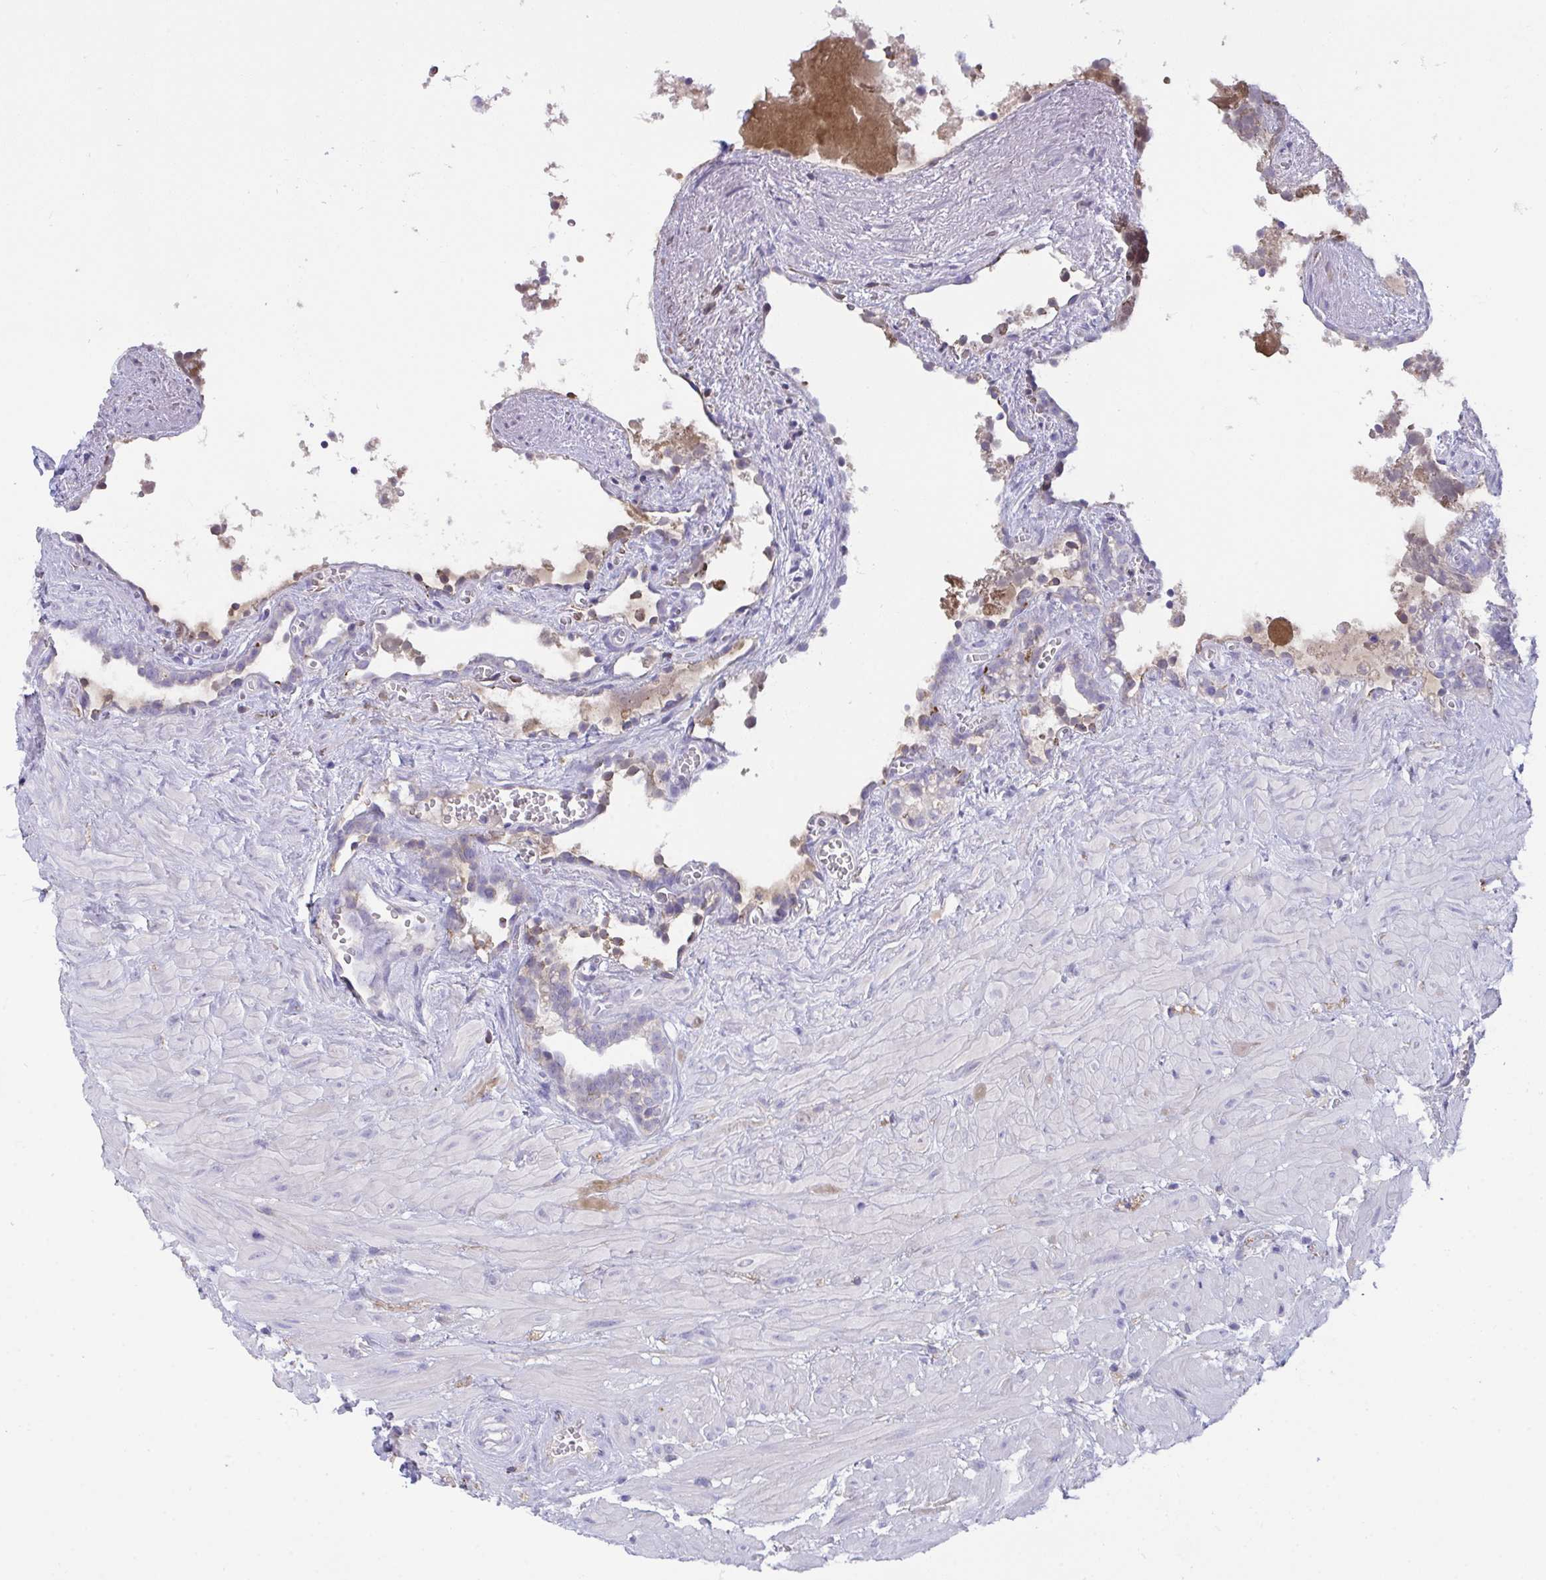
{"staining": {"intensity": "strong", "quantity": "<25%", "location": "cytoplasmic/membranous"}, "tissue": "seminal vesicle", "cell_type": "Glandular cells", "image_type": "normal", "snomed": [{"axis": "morphology", "description": "Normal tissue, NOS"}, {"axis": "topography", "description": "Seminal veicle"}], "caption": "Glandular cells exhibit medium levels of strong cytoplasmic/membranous staining in about <25% of cells in benign seminal vesicle.", "gene": "SEMA6B", "patient": {"sex": "male", "age": 76}}